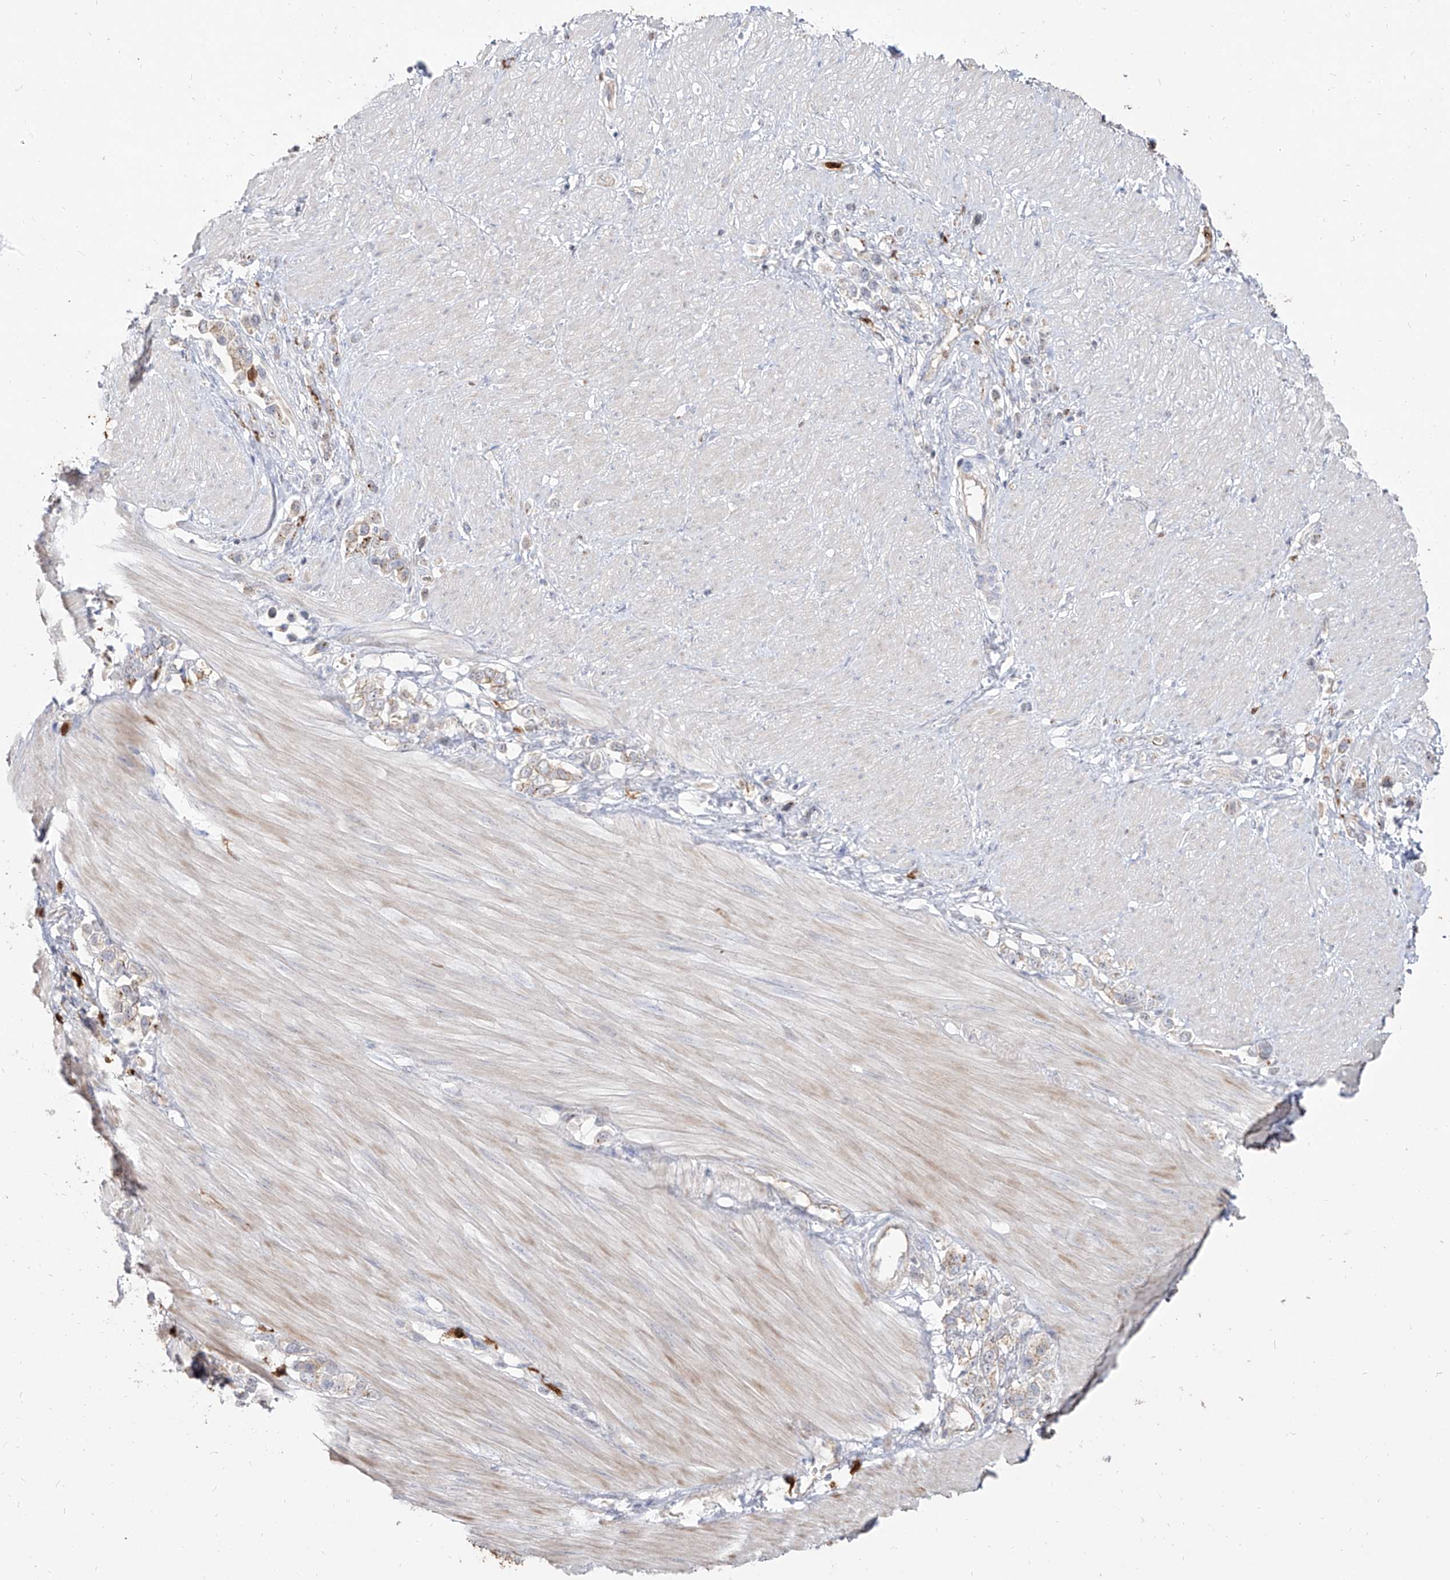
{"staining": {"intensity": "weak", "quantity": "<25%", "location": "cytoplasmic/membranous"}, "tissue": "stomach cancer", "cell_type": "Tumor cells", "image_type": "cancer", "snomed": [{"axis": "morphology", "description": "Adenocarcinoma, NOS"}, {"axis": "topography", "description": "Stomach"}], "caption": "IHC micrograph of stomach adenocarcinoma stained for a protein (brown), which shows no positivity in tumor cells. The staining is performed using DAB brown chromogen with nuclei counter-stained in using hematoxylin.", "gene": "ZNF227", "patient": {"sex": "female", "age": 65}}